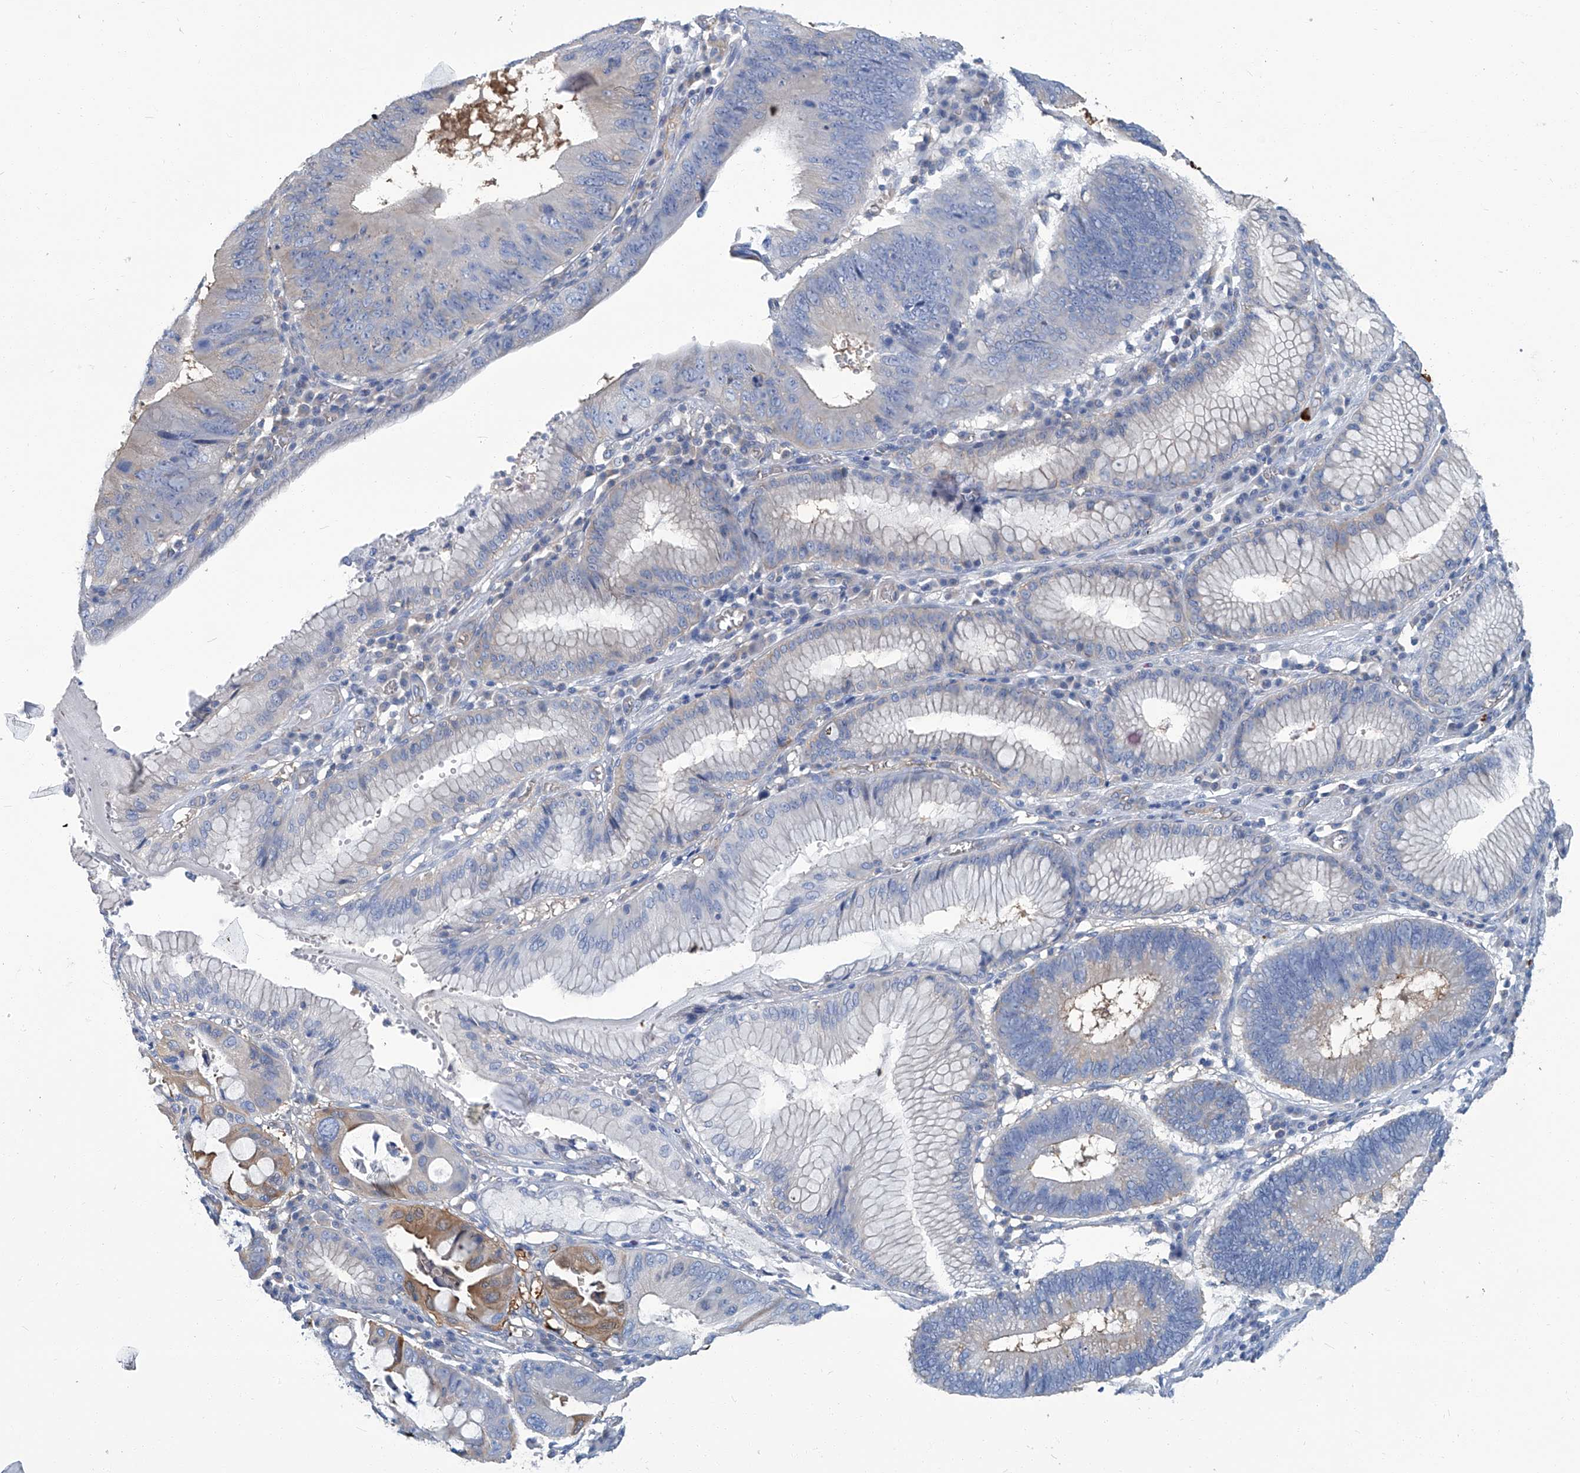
{"staining": {"intensity": "moderate", "quantity": "<25%", "location": "cytoplasmic/membranous"}, "tissue": "stomach cancer", "cell_type": "Tumor cells", "image_type": "cancer", "snomed": [{"axis": "morphology", "description": "Adenocarcinoma, NOS"}, {"axis": "topography", "description": "Stomach"}], "caption": "A micrograph of stomach cancer stained for a protein exhibits moderate cytoplasmic/membranous brown staining in tumor cells.", "gene": "PFKL", "patient": {"sex": "male", "age": 59}}